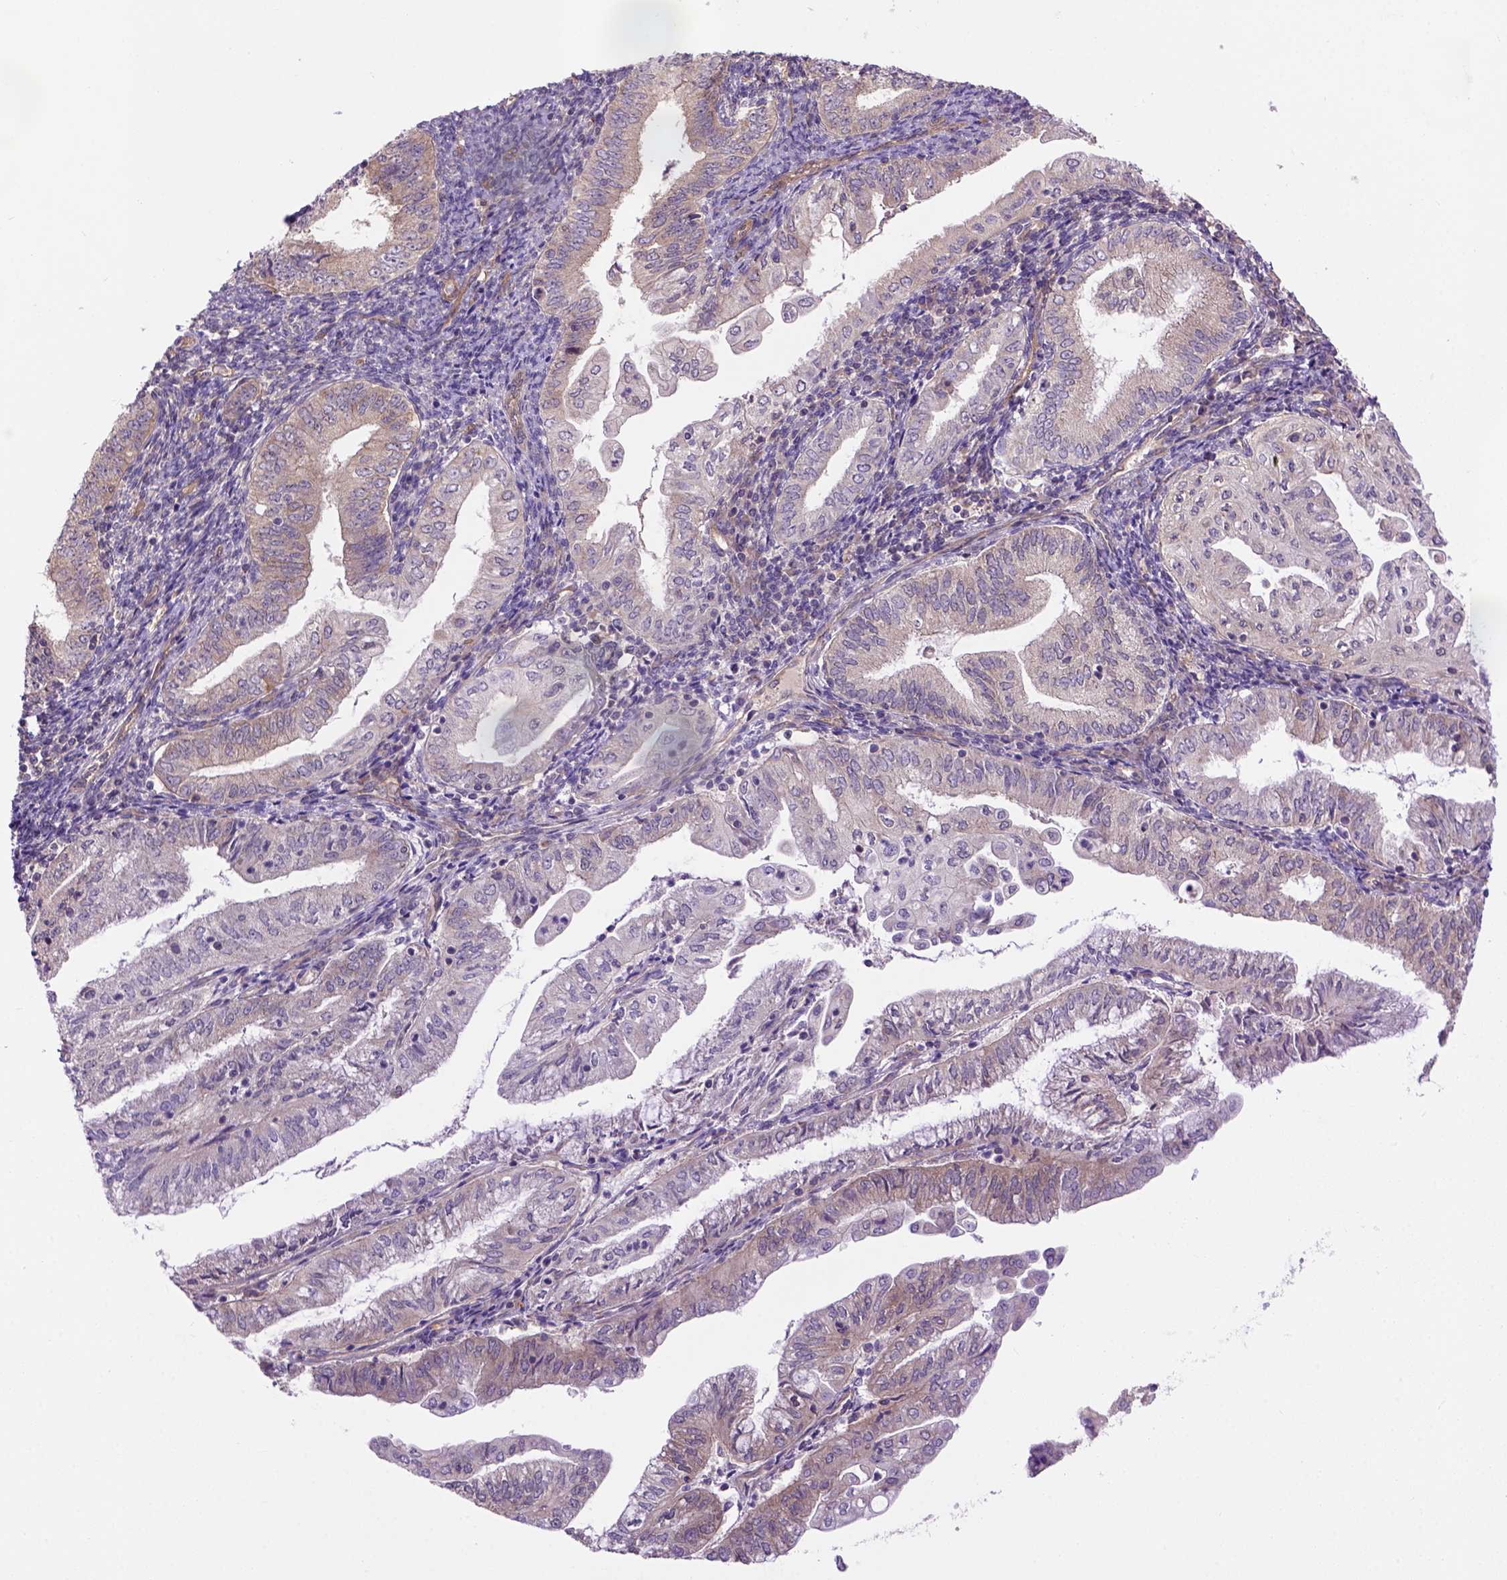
{"staining": {"intensity": "weak", "quantity": "25%-75%", "location": "cytoplasmic/membranous"}, "tissue": "endometrial cancer", "cell_type": "Tumor cells", "image_type": "cancer", "snomed": [{"axis": "morphology", "description": "Adenocarcinoma, NOS"}, {"axis": "topography", "description": "Endometrium"}], "caption": "Tumor cells display low levels of weak cytoplasmic/membranous positivity in about 25%-75% of cells in endometrial cancer (adenocarcinoma).", "gene": "CASKIN2", "patient": {"sex": "female", "age": 55}}